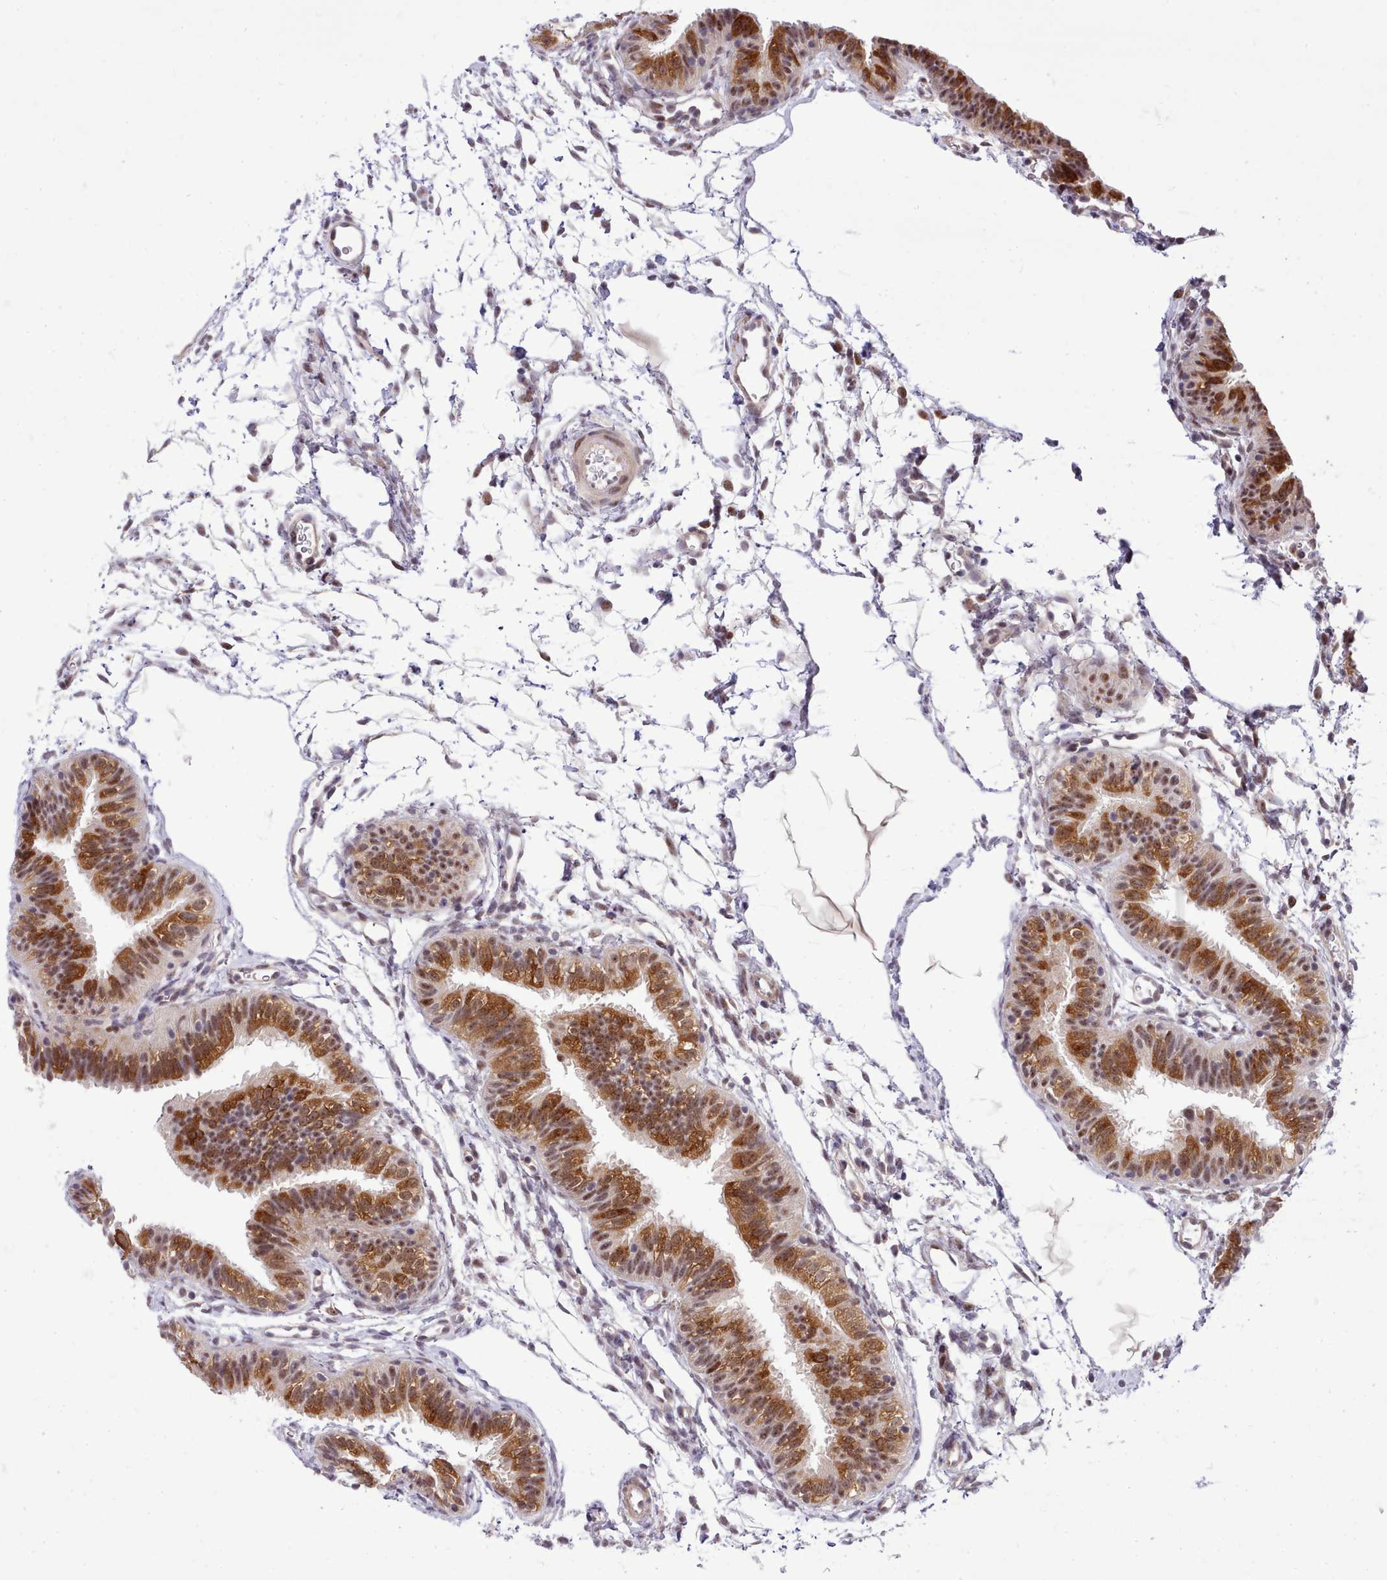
{"staining": {"intensity": "strong", "quantity": ">75%", "location": "cytoplasmic/membranous,nuclear"}, "tissue": "fallopian tube", "cell_type": "Glandular cells", "image_type": "normal", "snomed": [{"axis": "morphology", "description": "Normal tissue, NOS"}, {"axis": "topography", "description": "Fallopian tube"}], "caption": "DAB immunohistochemical staining of benign fallopian tube reveals strong cytoplasmic/membranous,nuclear protein positivity in about >75% of glandular cells. The protein of interest is stained brown, and the nuclei are stained in blue (DAB IHC with brightfield microscopy, high magnification).", "gene": "HOXB7", "patient": {"sex": "female", "age": 35}}